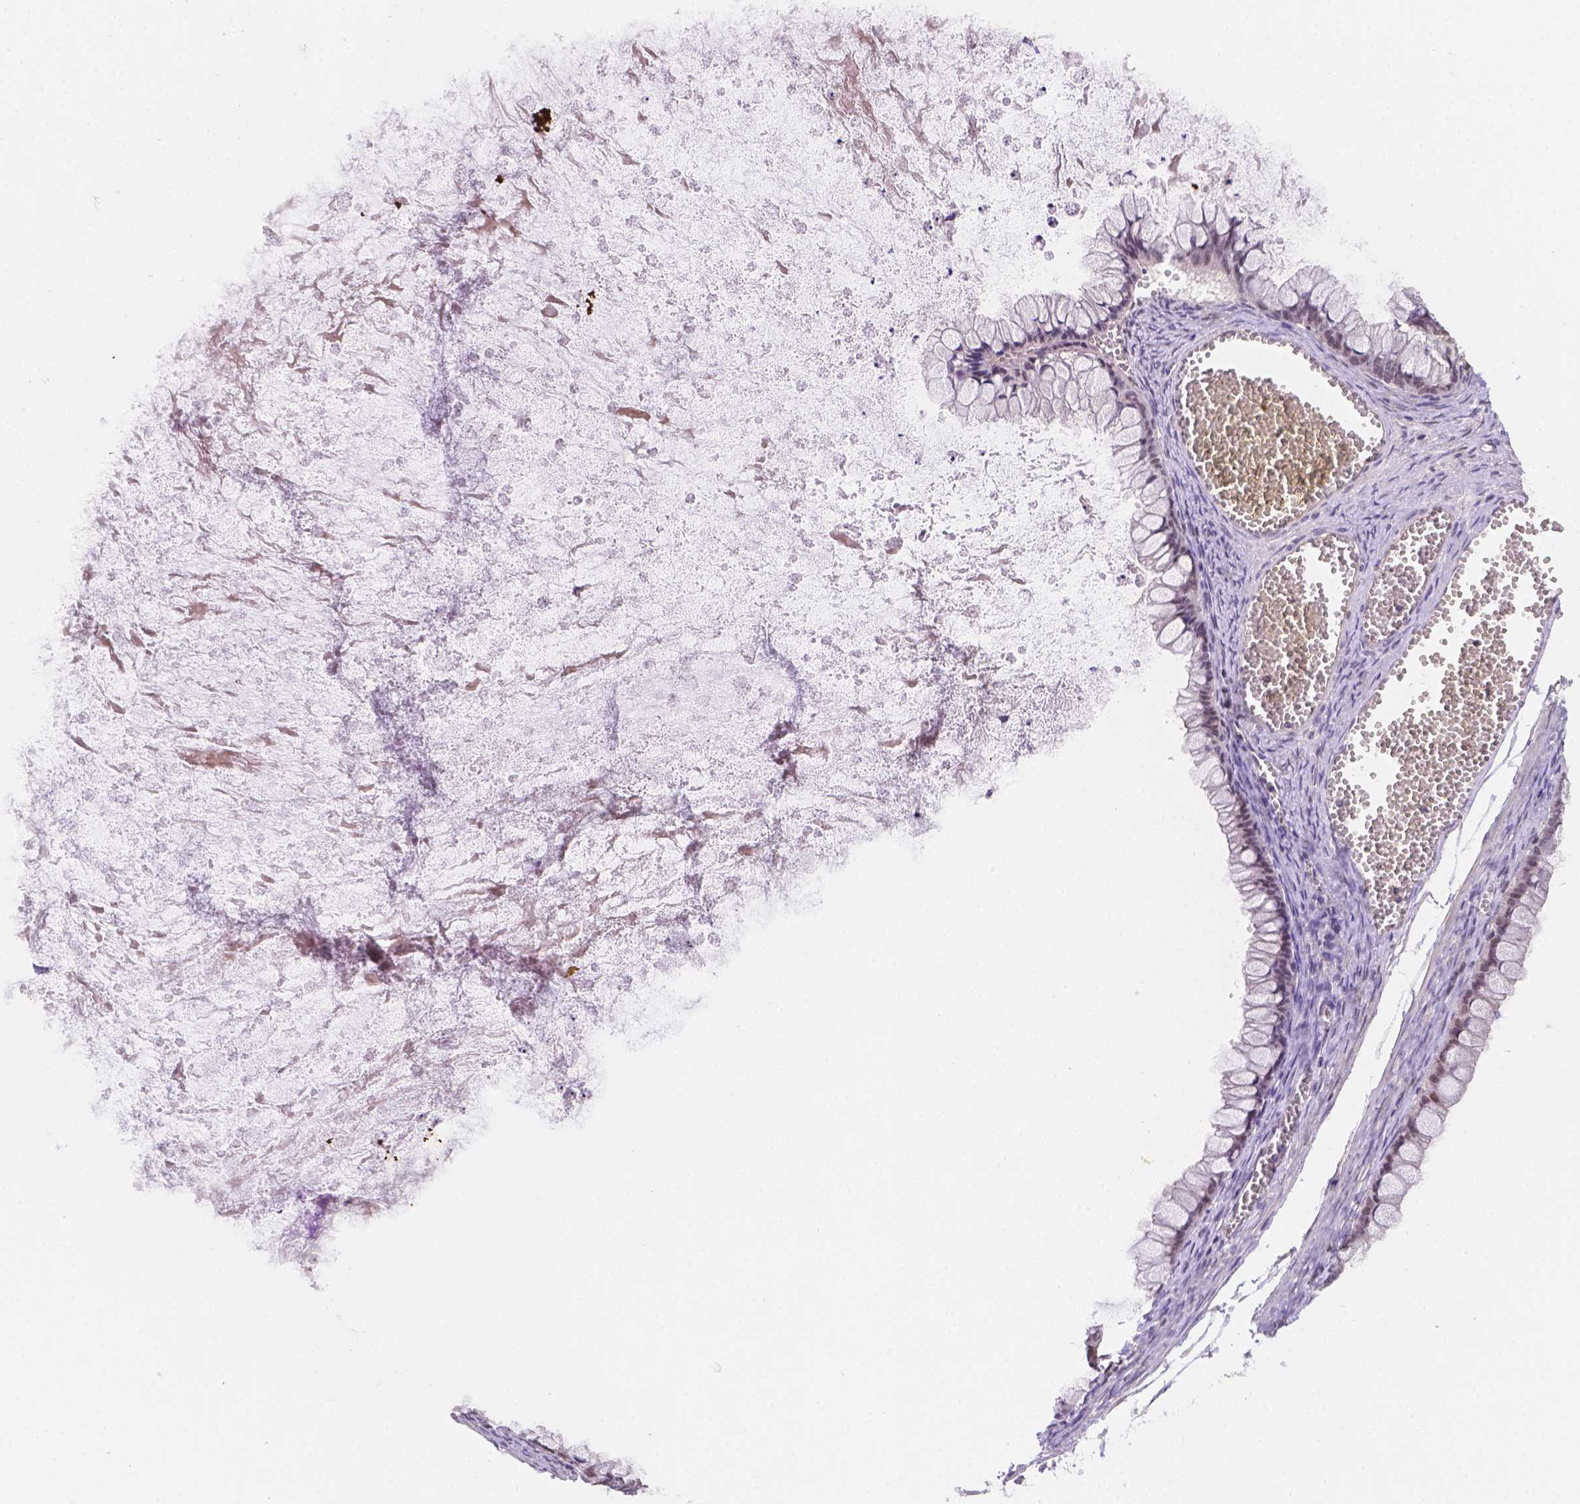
{"staining": {"intensity": "negative", "quantity": "none", "location": "none"}, "tissue": "ovarian cancer", "cell_type": "Tumor cells", "image_type": "cancer", "snomed": [{"axis": "morphology", "description": "Cystadenocarcinoma, mucinous, NOS"}, {"axis": "topography", "description": "Ovary"}], "caption": "Immunohistochemistry micrograph of neoplastic tissue: human ovarian cancer stained with DAB shows no significant protein expression in tumor cells.", "gene": "NXPE2", "patient": {"sex": "female", "age": 67}}